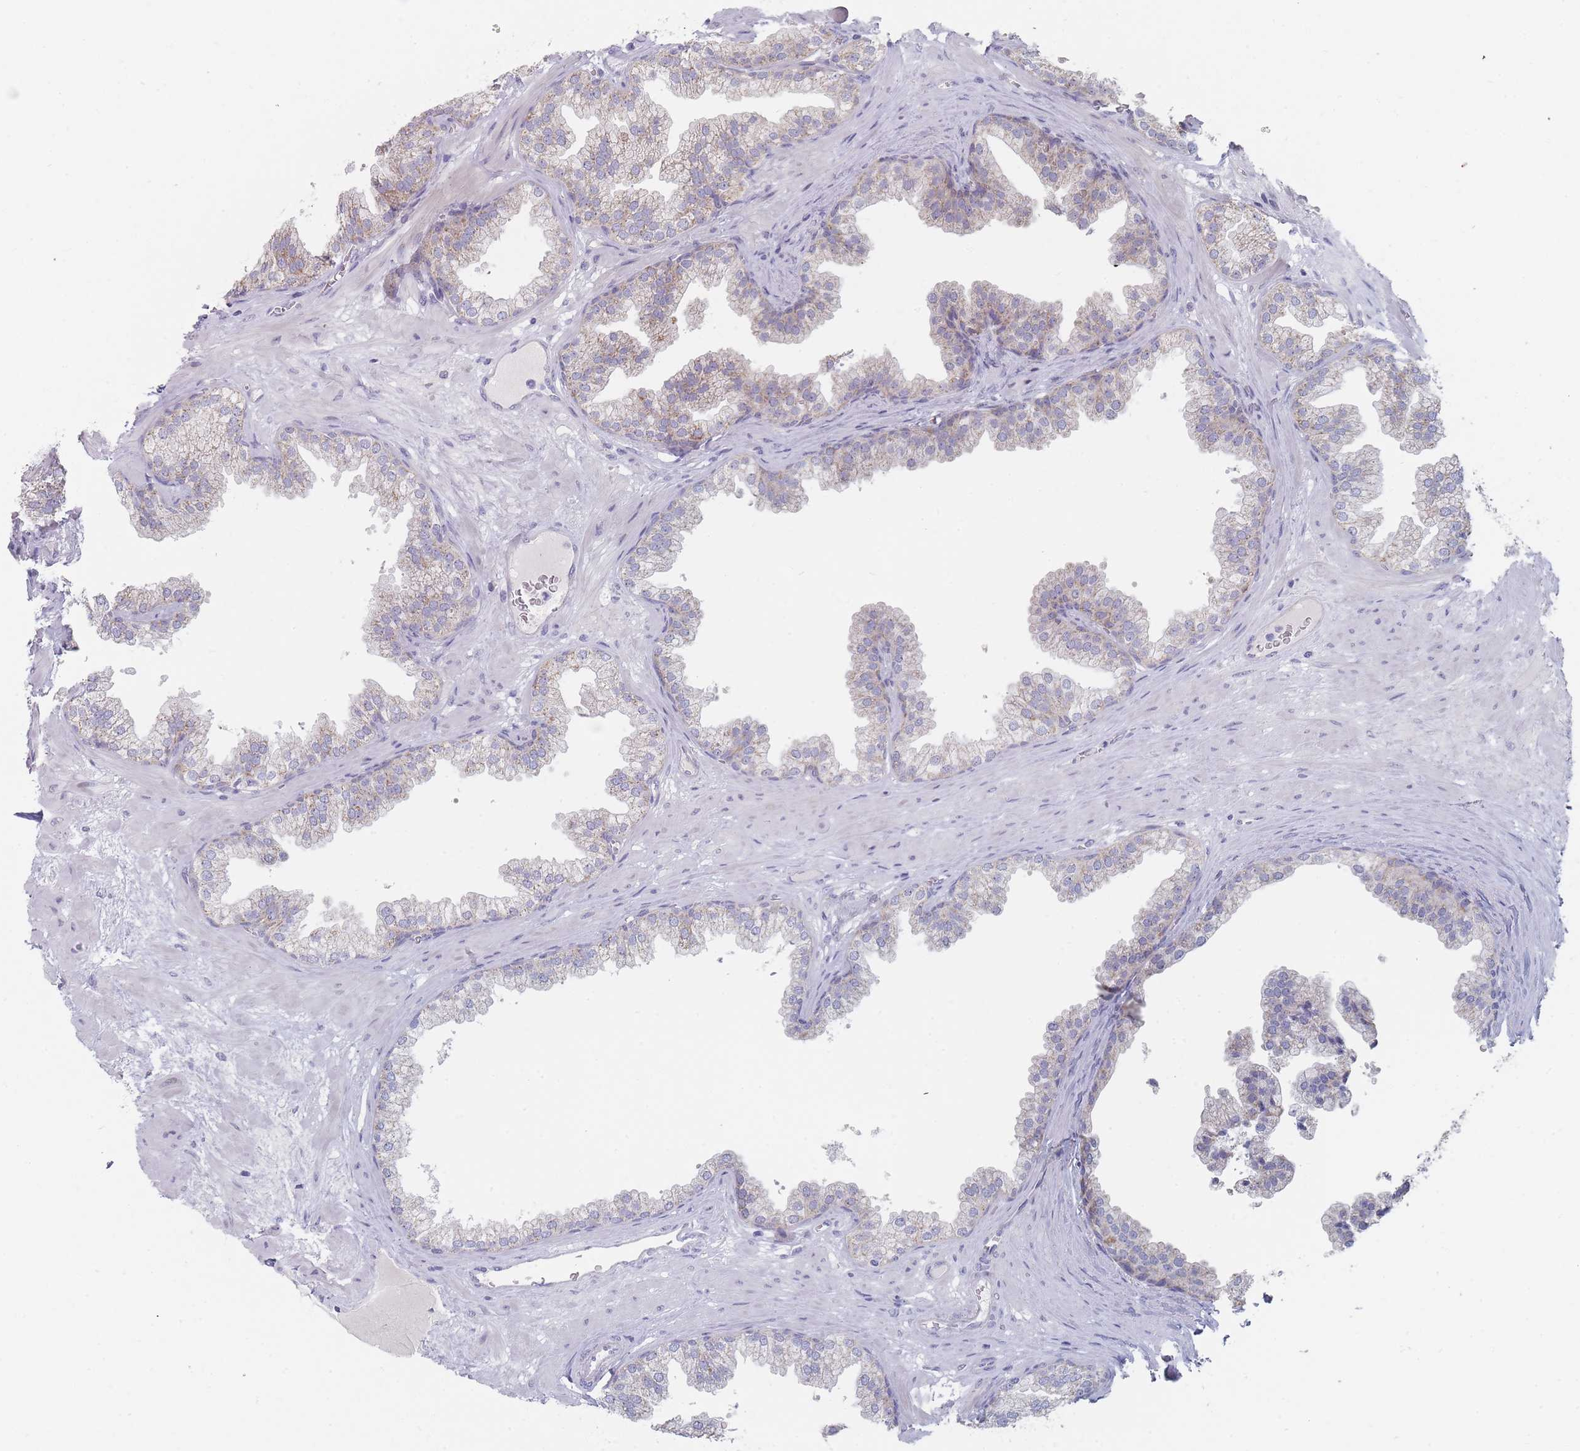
{"staining": {"intensity": "weak", "quantity": "<25%", "location": "cytoplasmic/membranous"}, "tissue": "prostate", "cell_type": "Glandular cells", "image_type": "normal", "snomed": [{"axis": "morphology", "description": "Normal tissue, NOS"}, {"axis": "topography", "description": "Prostate"}], "caption": "This is a histopathology image of immunohistochemistry staining of benign prostate, which shows no expression in glandular cells.", "gene": "RNF8", "patient": {"sex": "male", "age": 37}}